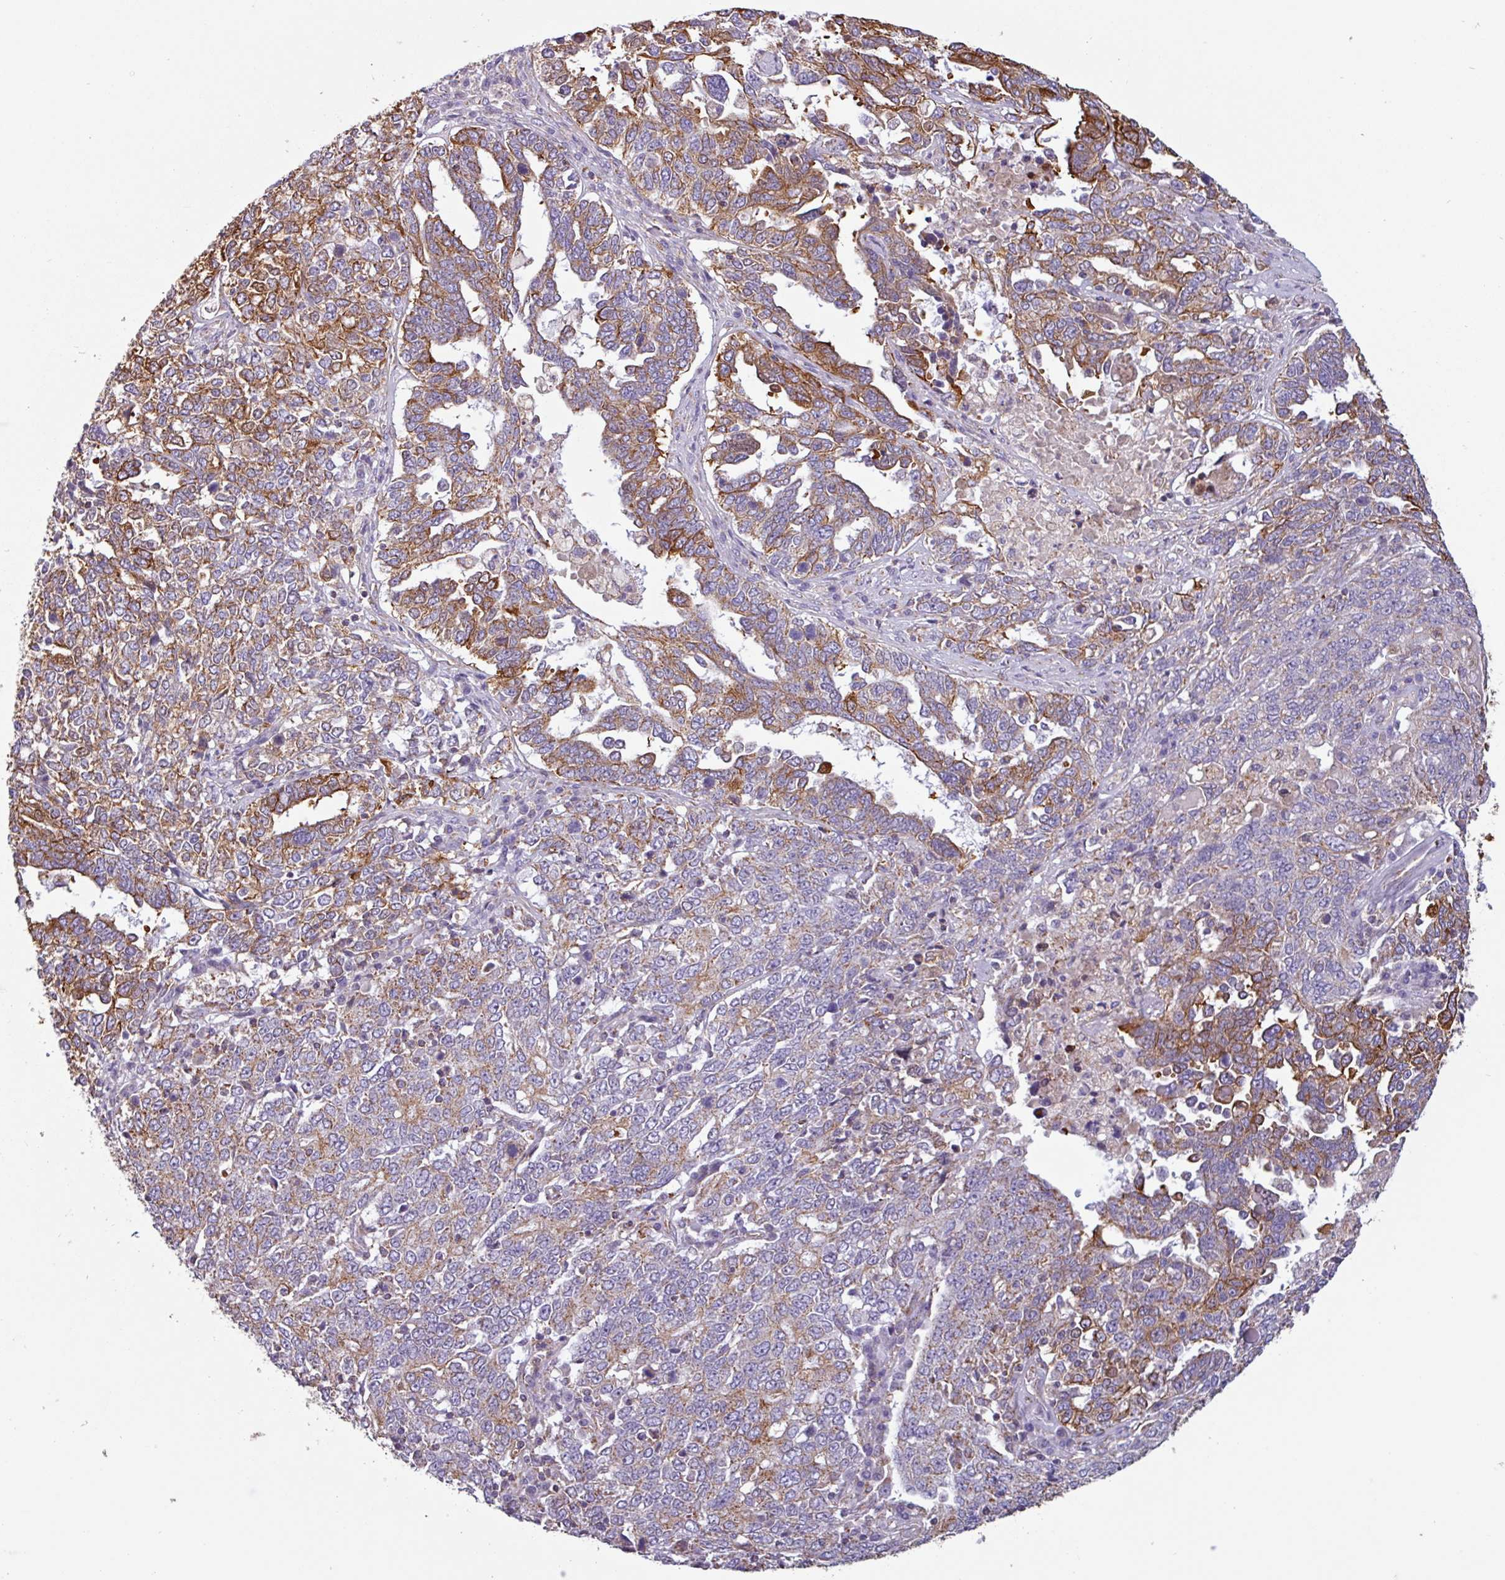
{"staining": {"intensity": "moderate", "quantity": ">75%", "location": "cytoplasmic/membranous"}, "tissue": "ovarian cancer", "cell_type": "Tumor cells", "image_type": "cancer", "snomed": [{"axis": "morphology", "description": "Carcinoma, endometroid"}, {"axis": "topography", "description": "Ovary"}], "caption": "Immunohistochemistry (IHC) image of human ovarian cancer stained for a protein (brown), which shows medium levels of moderate cytoplasmic/membranous expression in approximately >75% of tumor cells.", "gene": "CAMK1", "patient": {"sex": "female", "age": 62}}